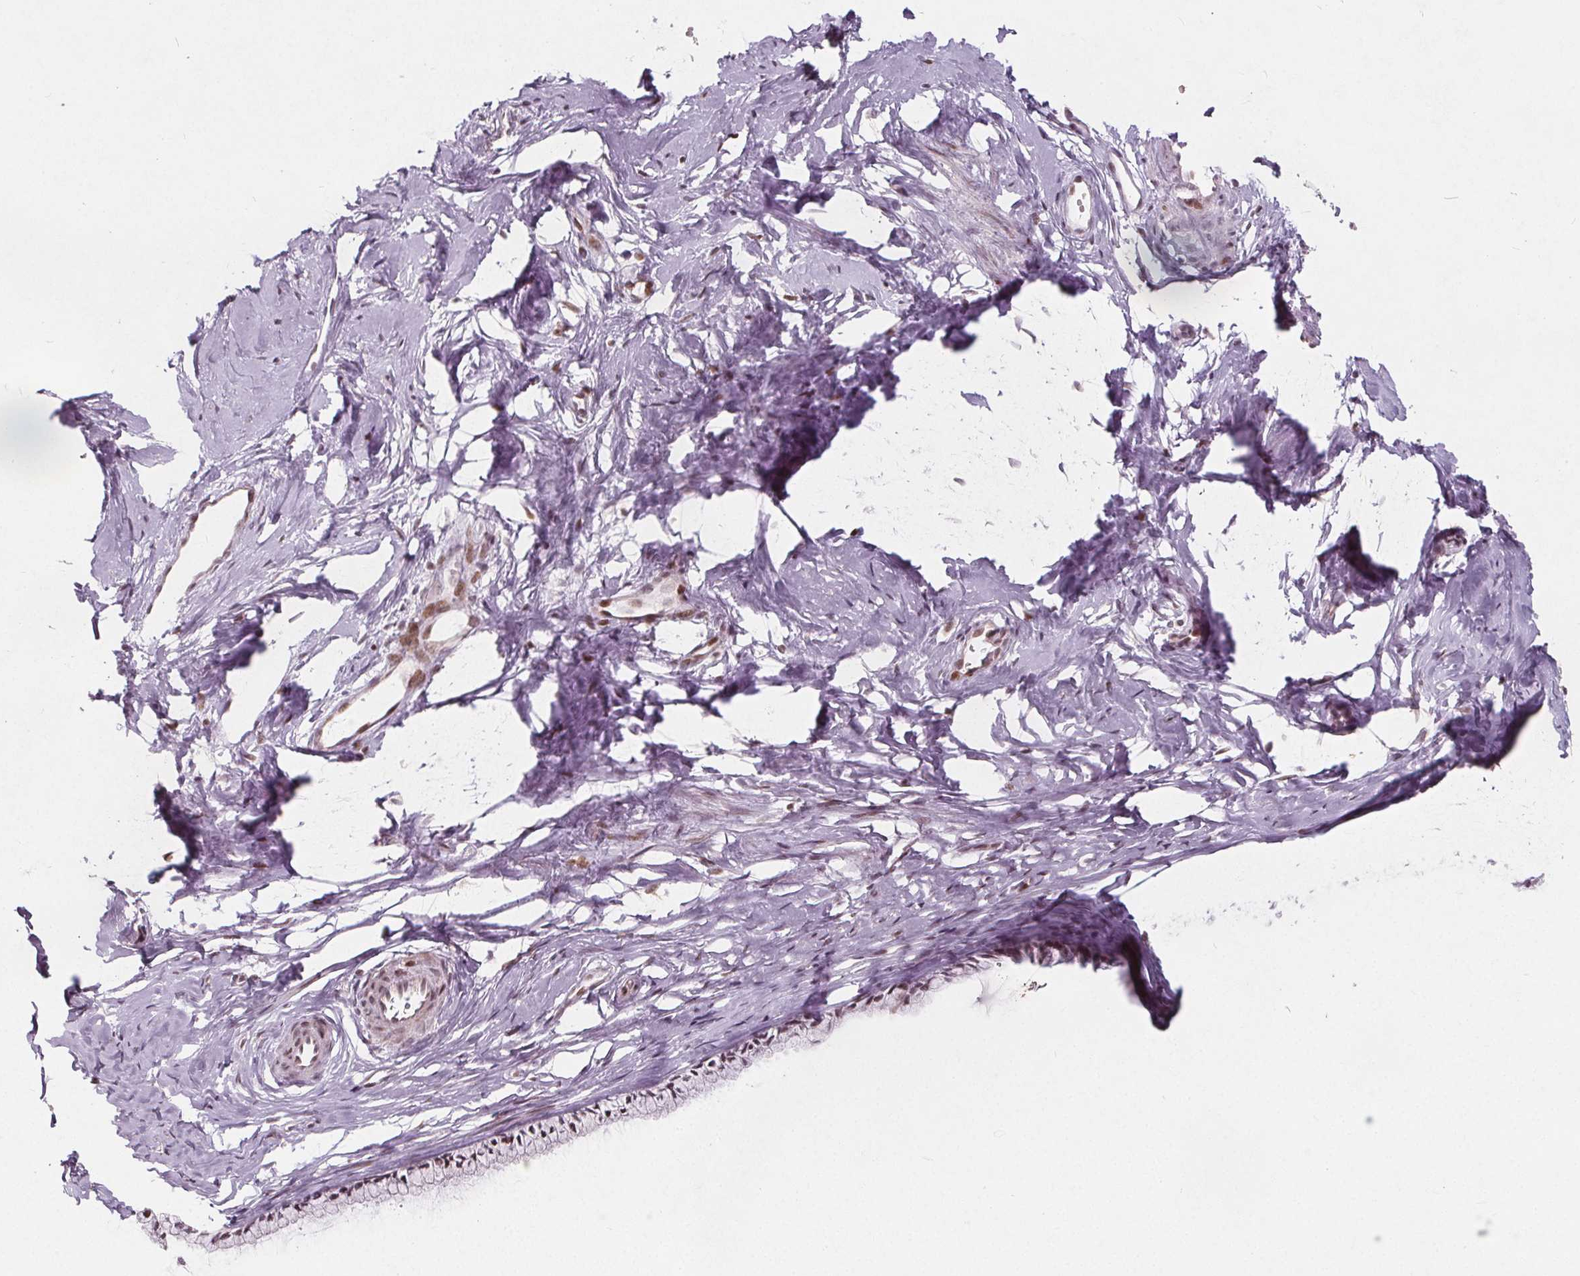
{"staining": {"intensity": "moderate", "quantity": ">75%", "location": "nuclear"}, "tissue": "cervix", "cell_type": "Glandular cells", "image_type": "normal", "snomed": [{"axis": "morphology", "description": "Normal tissue, NOS"}, {"axis": "topography", "description": "Cervix"}], "caption": "Immunohistochemistry image of unremarkable cervix: cervix stained using IHC exhibits medium levels of moderate protein expression localized specifically in the nuclear of glandular cells, appearing as a nuclear brown color.", "gene": "TAF6L", "patient": {"sex": "female", "age": 40}}